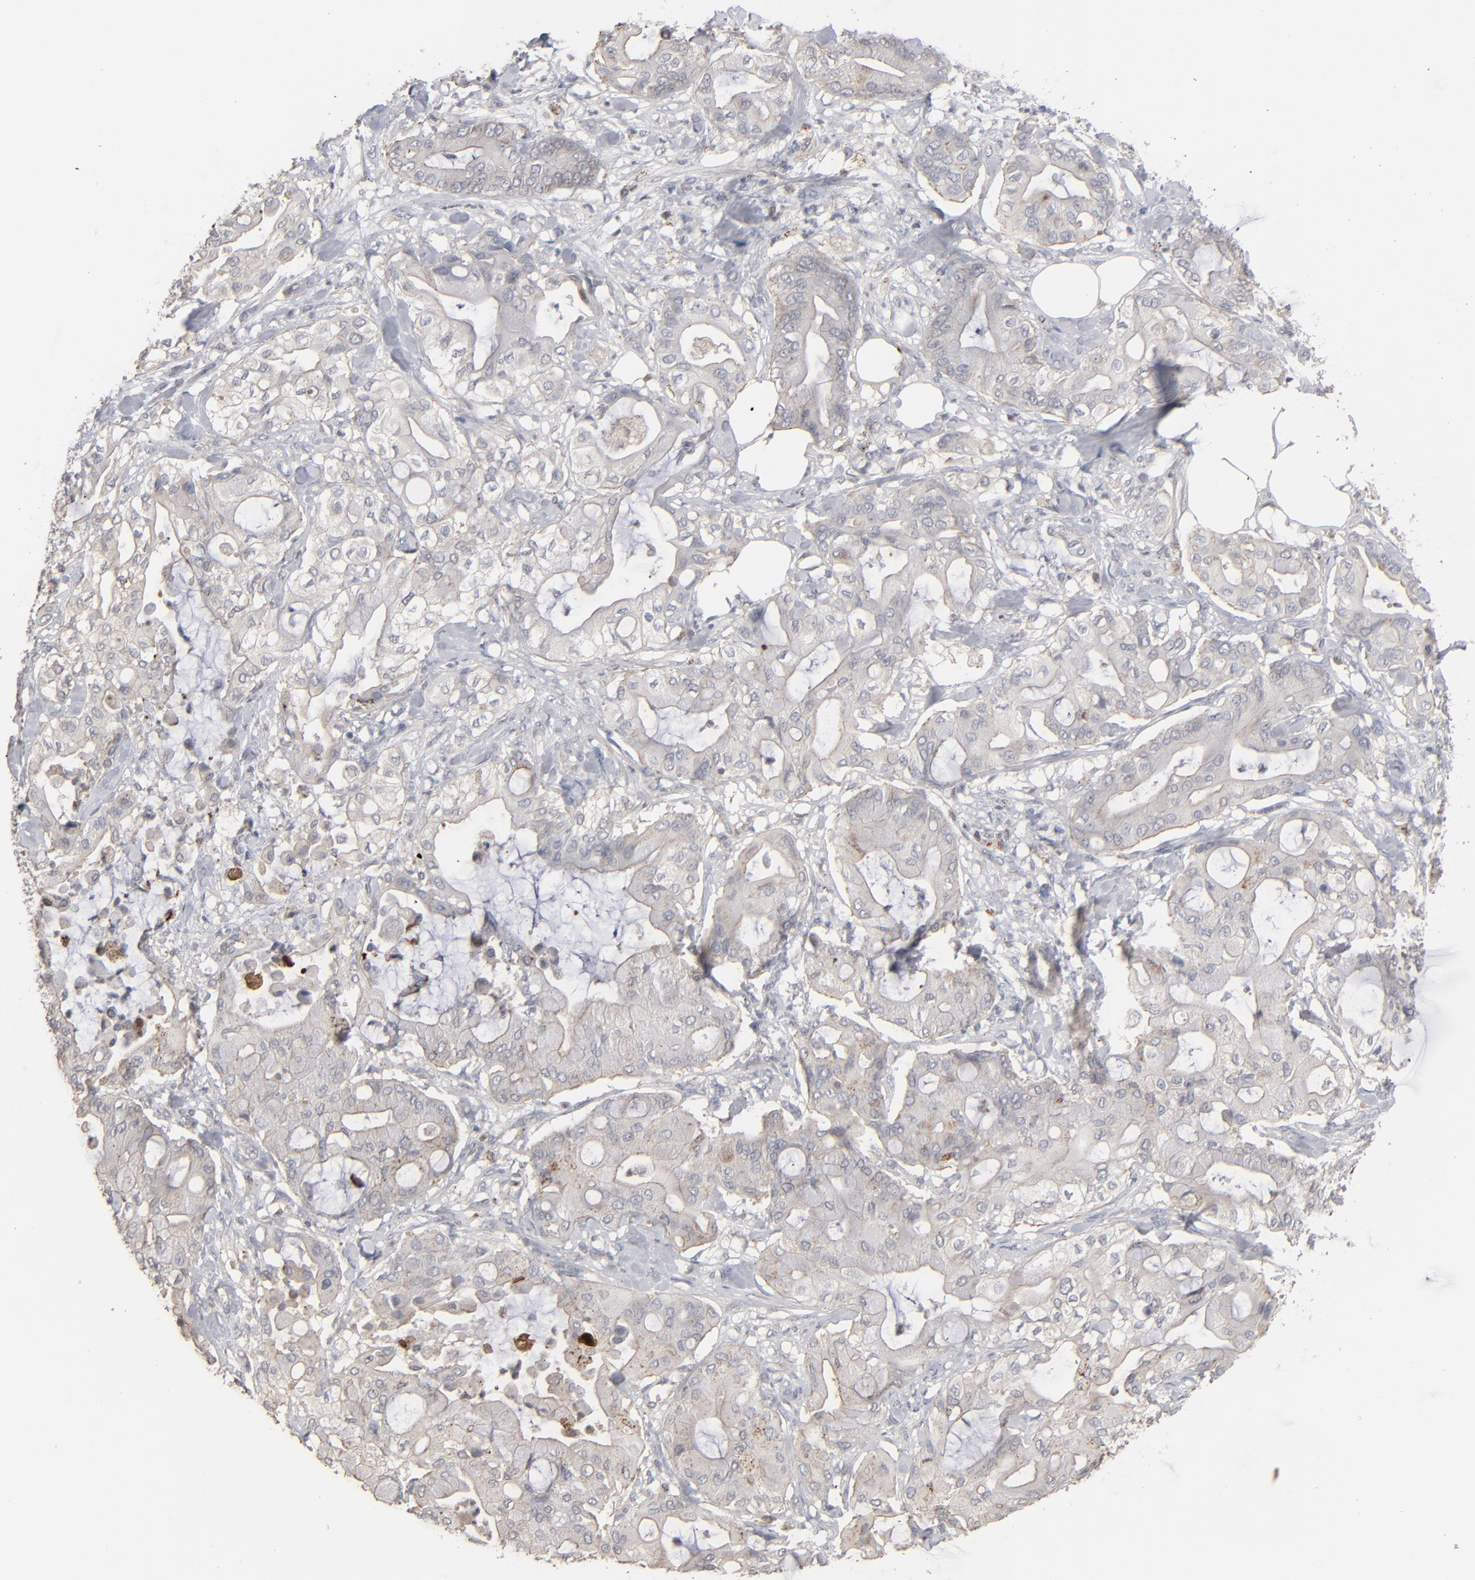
{"staining": {"intensity": "weak", "quantity": ">75%", "location": "cytoplasmic/membranous"}, "tissue": "pancreatic cancer", "cell_type": "Tumor cells", "image_type": "cancer", "snomed": [{"axis": "morphology", "description": "Adenocarcinoma, NOS"}, {"axis": "morphology", "description": "Adenocarcinoma, metastatic, NOS"}, {"axis": "topography", "description": "Lymph node"}, {"axis": "topography", "description": "Pancreas"}, {"axis": "topography", "description": "Duodenum"}], "caption": "Immunohistochemical staining of metastatic adenocarcinoma (pancreatic) shows low levels of weak cytoplasmic/membranous expression in approximately >75% of tumor cells. The staining is performed using DAB brown chromogen to label protein expression. The nuclei are counter-stained blue using hematoxylin.", "gene": "STAT4", "patient": {"sex": "female", "age": 64}}